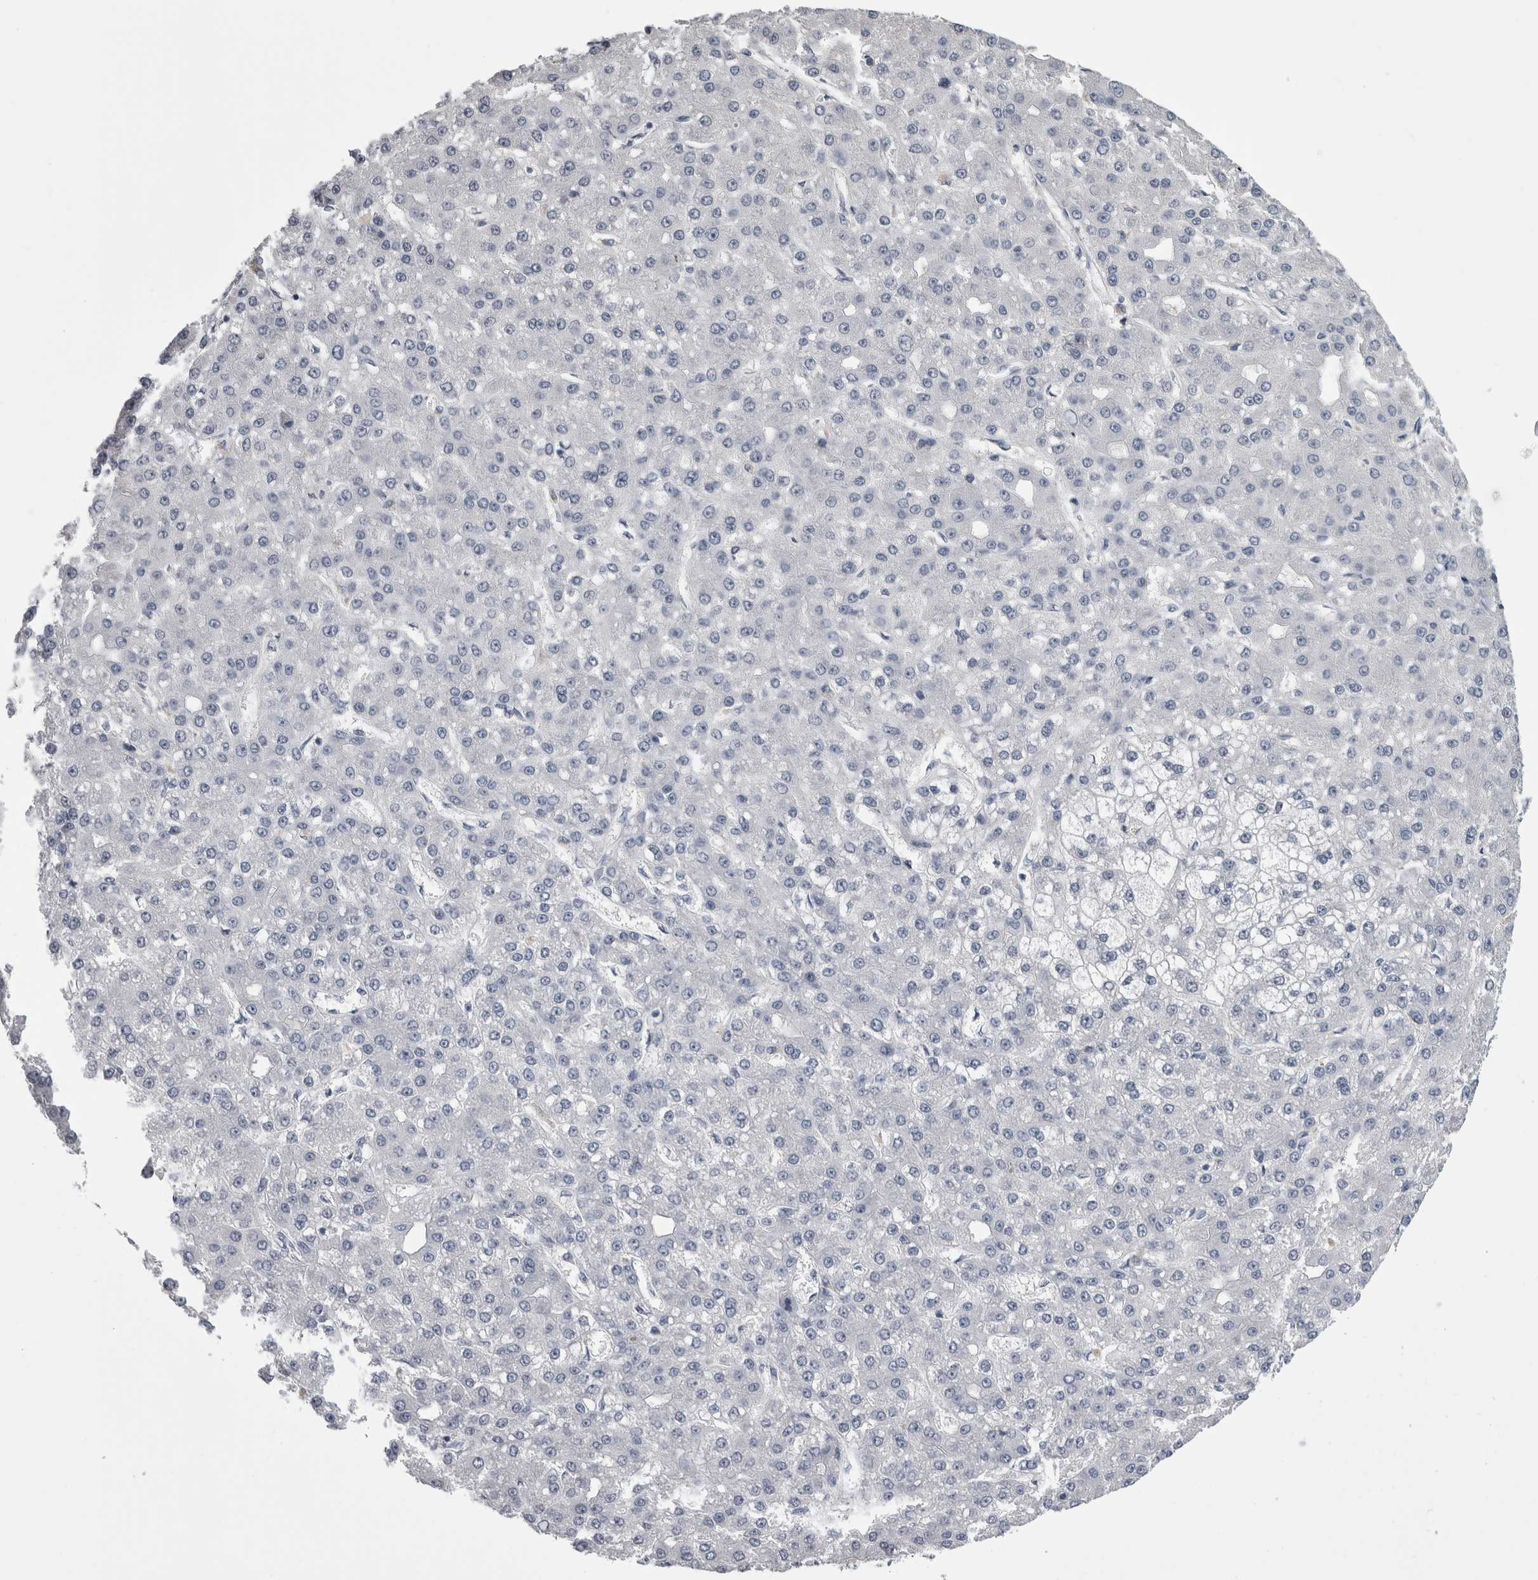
{"staining": {"intensity": "negative", "quantity": "none", "location": "none"}, "tissue": "liver cancer", "cell_type": "Tumor cells", "image_type": "cancer", "snomed": [{"axis": "morphology", "description": "Carcinoma, Hepatocellular, NOS"}, {"axis": "topography", "description": "Liver"}], "caption": "Immunohistochemistry (IHC) photomicrograph of hepatocellular carcinoma (liver) stained for a protein (brown), which displays no positivity in tumor cells.", "gene": "AFMID", "patient": {"sex": "male", "age": 67}}